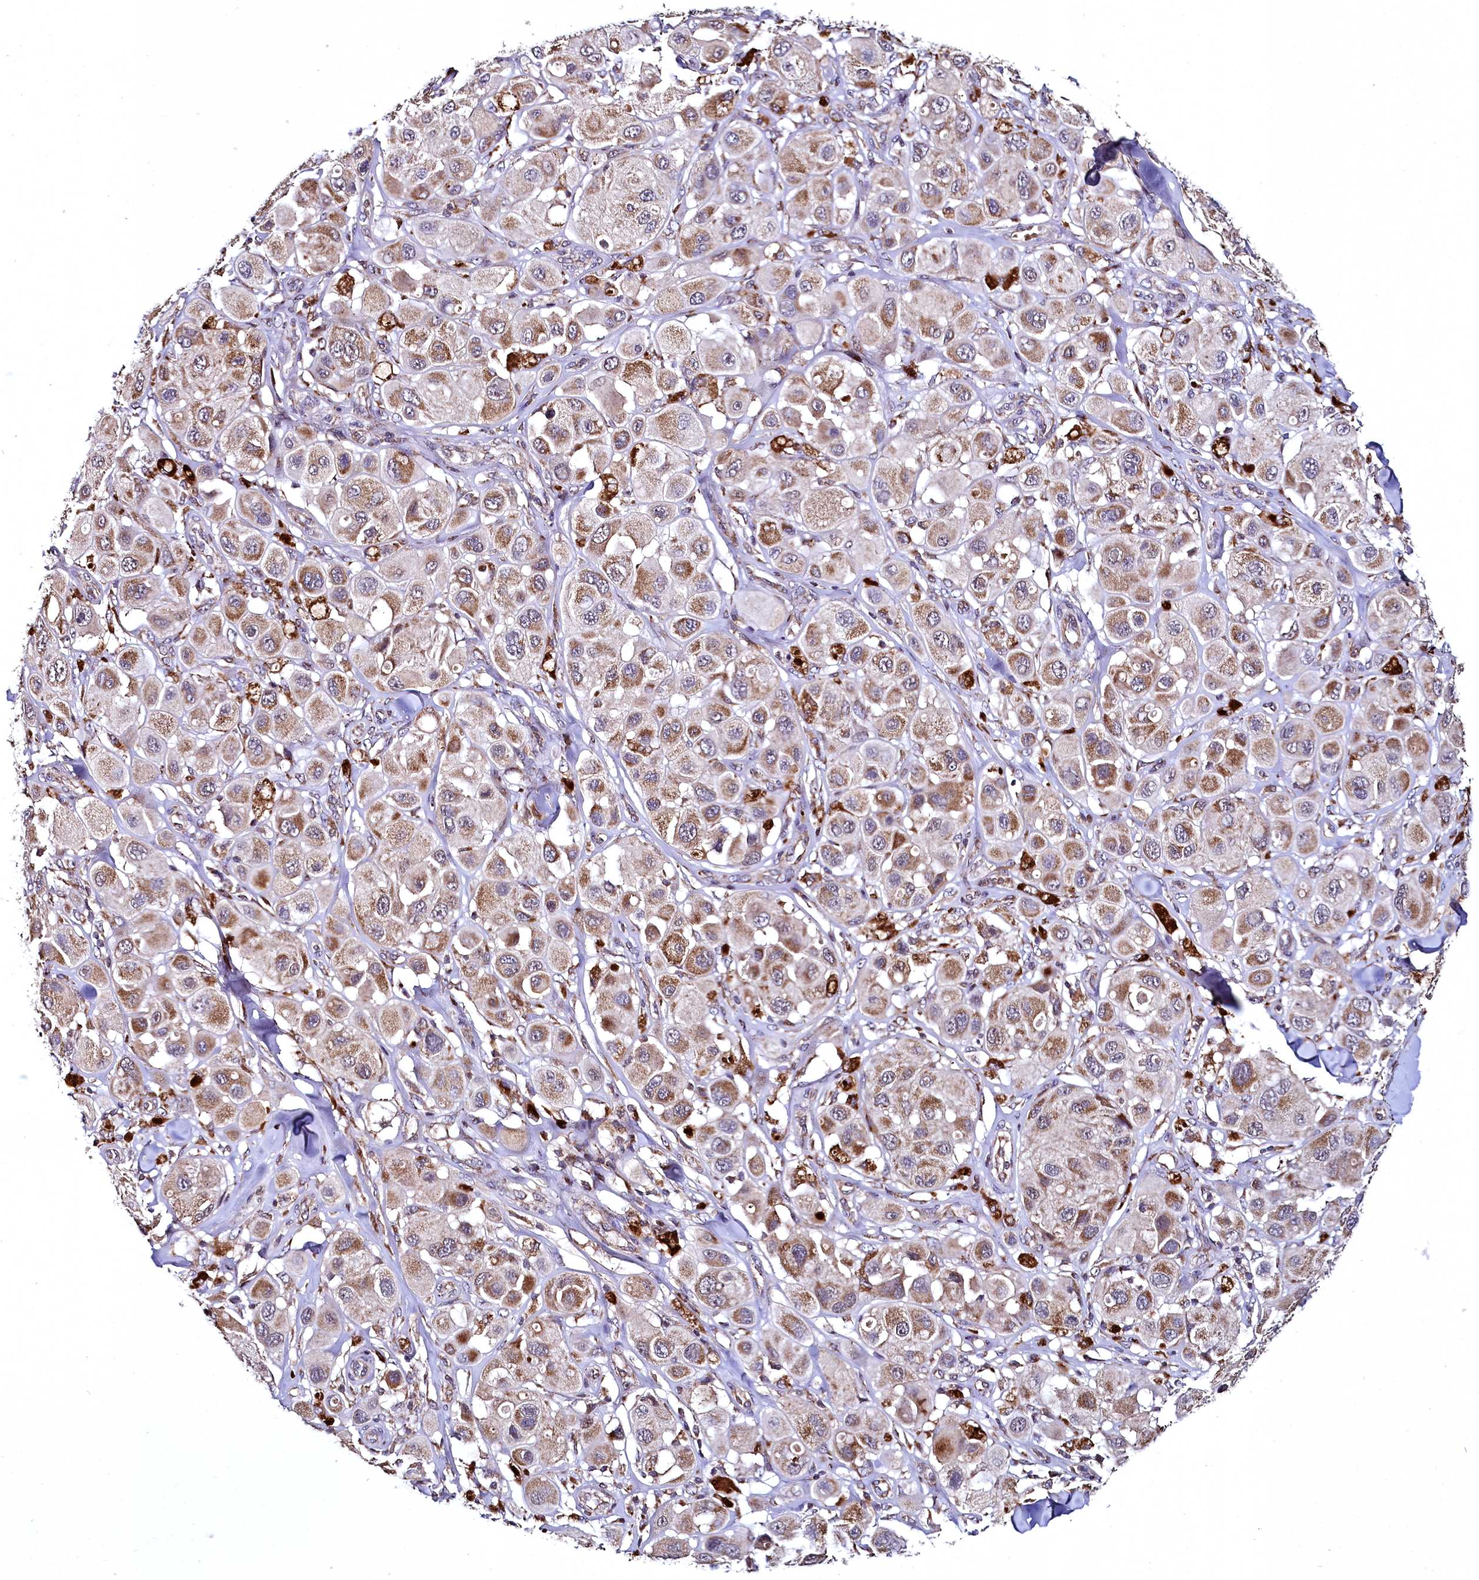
{"staining": {"intensity": "moderate", "quantity": ">75%", "location": "cytoplasmic/membranous"}, "tissue": "melanoma", "cell_type": "Tumor cells", "image_type": "cancer", "snomed": [{"axis": "morphology", "description": "Malignant melanoma, Metastatic site"}, {"axis": "topography", "description": "Skin"}], "caption": "Melanoma stained with IHC displays moderate cytoplasmic/membranous staining in about >75% of tumor cells.", "gene": "METTL4", "patient": {"sex": "male", "age": 41}}